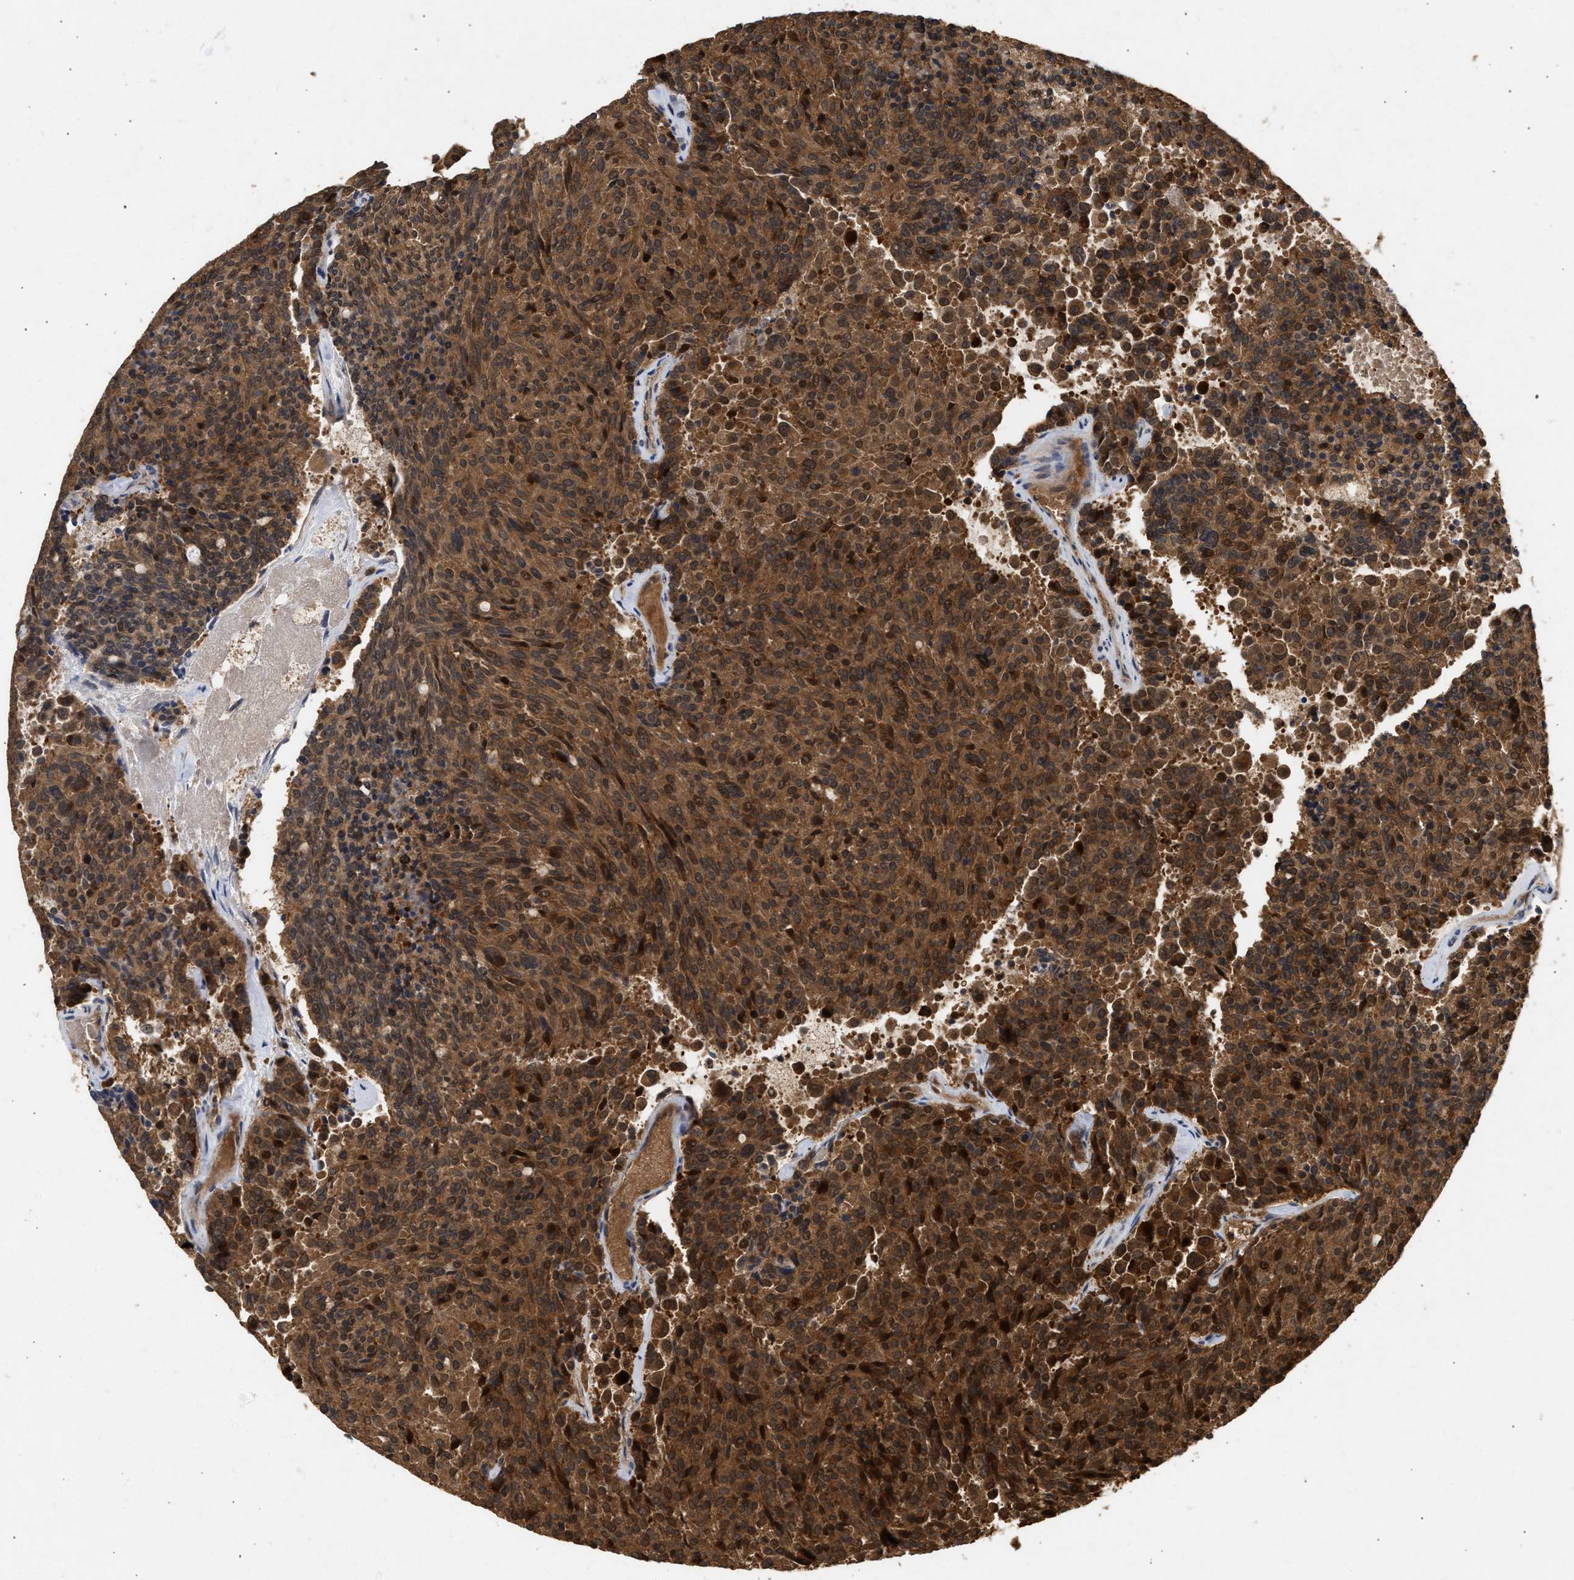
{"staining": {"intensity": "strong", "quantity": ">75%", "location": "cytoplasmic/membranous,nuclear"}, "tissue": "carcinoid", "cell_type": "Tumor cells", "image_type": "cancer", "snomed": [{"axis": "morphology", "description": "Carcinoid, malignant, NOS"}, {"axis": "topography", "description": "Pancreas"}], "caption": "Immunohistochemistry photomicrograph of neoplastic tissue: carcinoid (malignant) stained using immunohistochemistry (IHC) reveals high levels of strong protein expression localized specifically in the cytoplasmic/membranous and nuclear of tumor cells, appearing as a cytoplasmic/membranous and nuclear brown color.", "gene": "FITM1", "patient": {"sex": "female", "age": 54}}